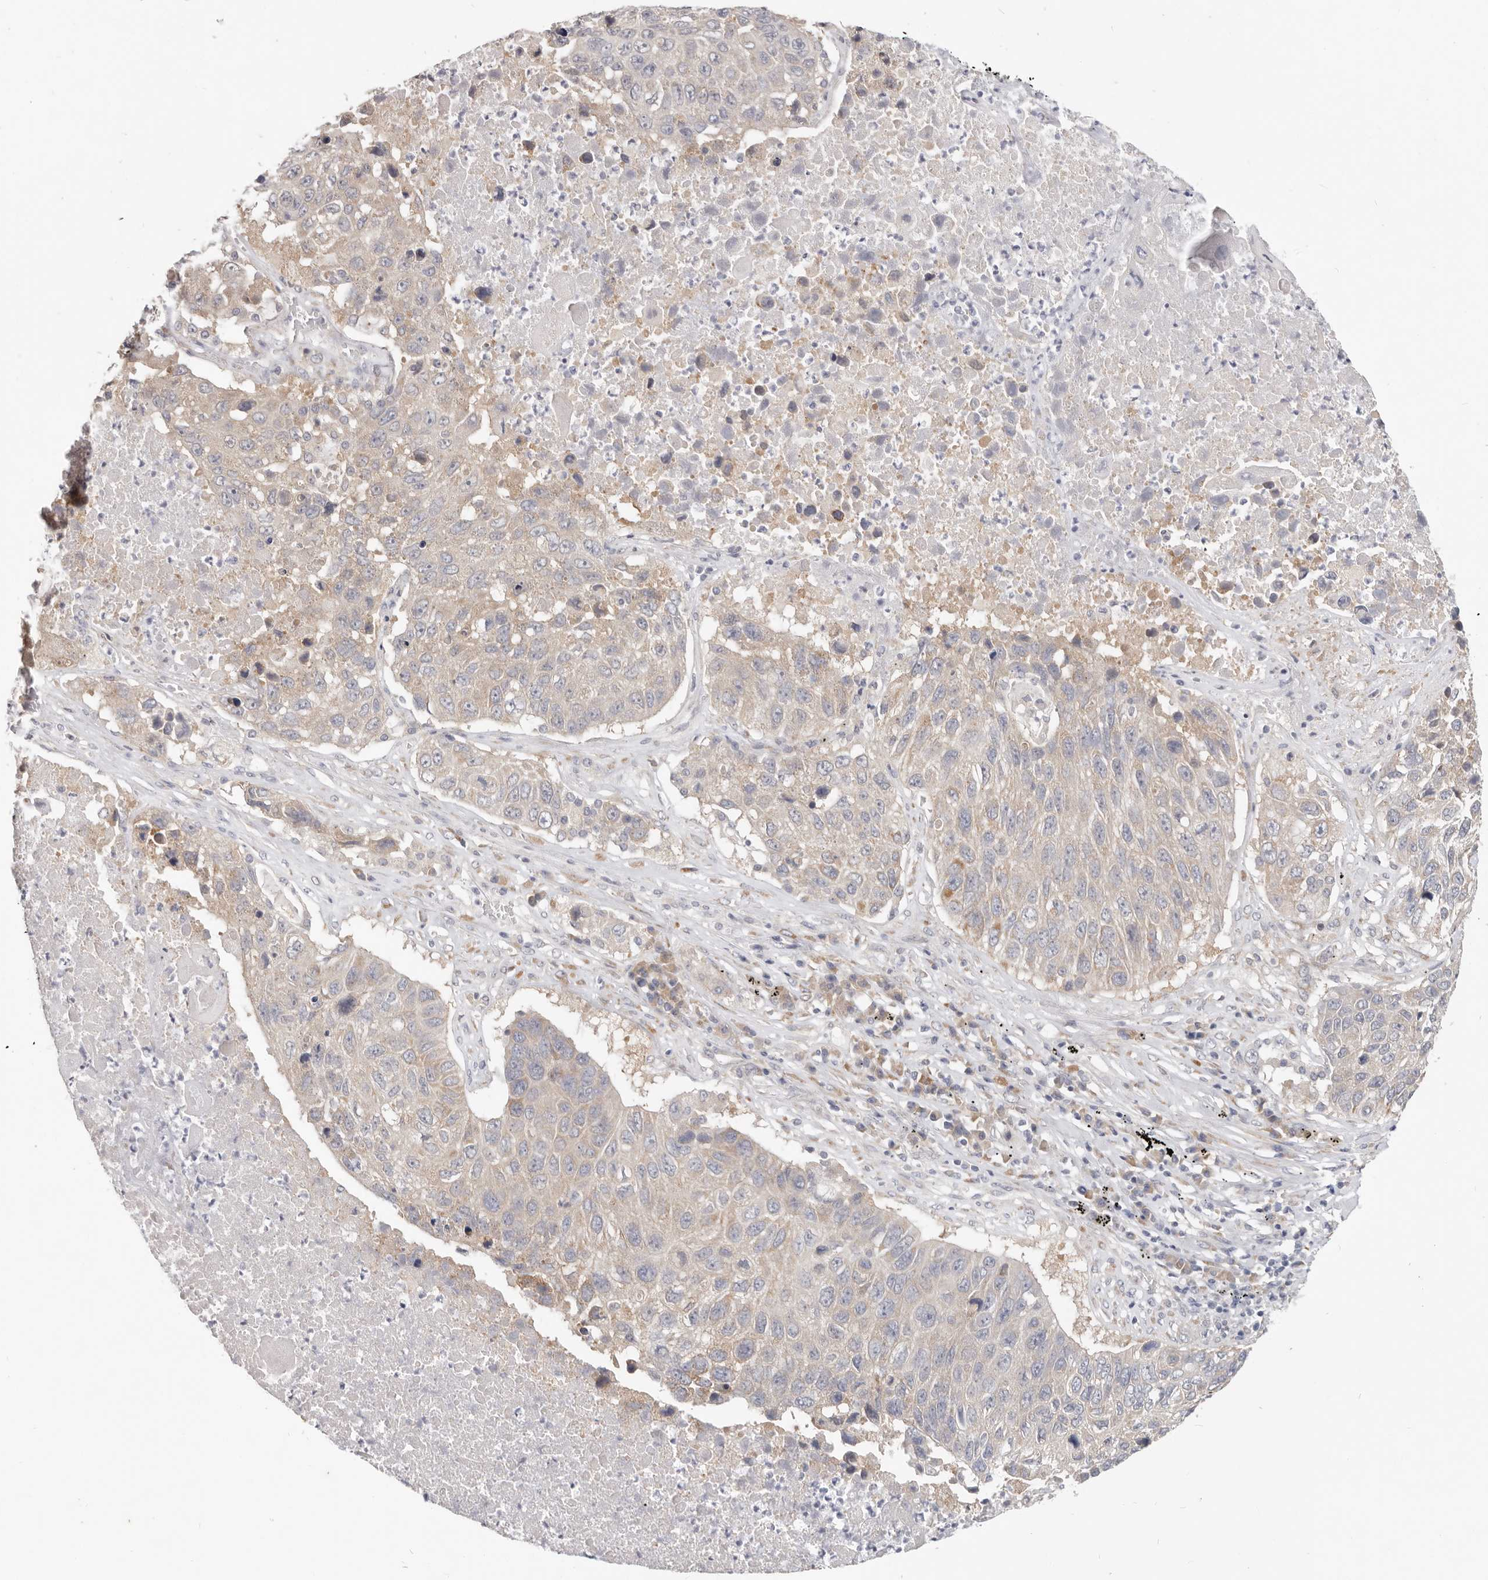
{"staining": {"intensity": "weak", "quantity": "<25%", "location": "cytoplasmic/membranous"}, "tissue": "lung cancer", "cell_type": "Tumor cells", "image_type": "cancer", "snomed": [{"axis": "morphology", "description": "Squamous cell carcinoma, NOS"}, {"axis": "topography", "description": "Lung"}], "caption": "This is an IHC micrograph of lung cancer (squamous cell carcinoma). There is no positivity in tumor cells.", "gene": "WDR77", "patient": {"sex": "male", "age": 61}}